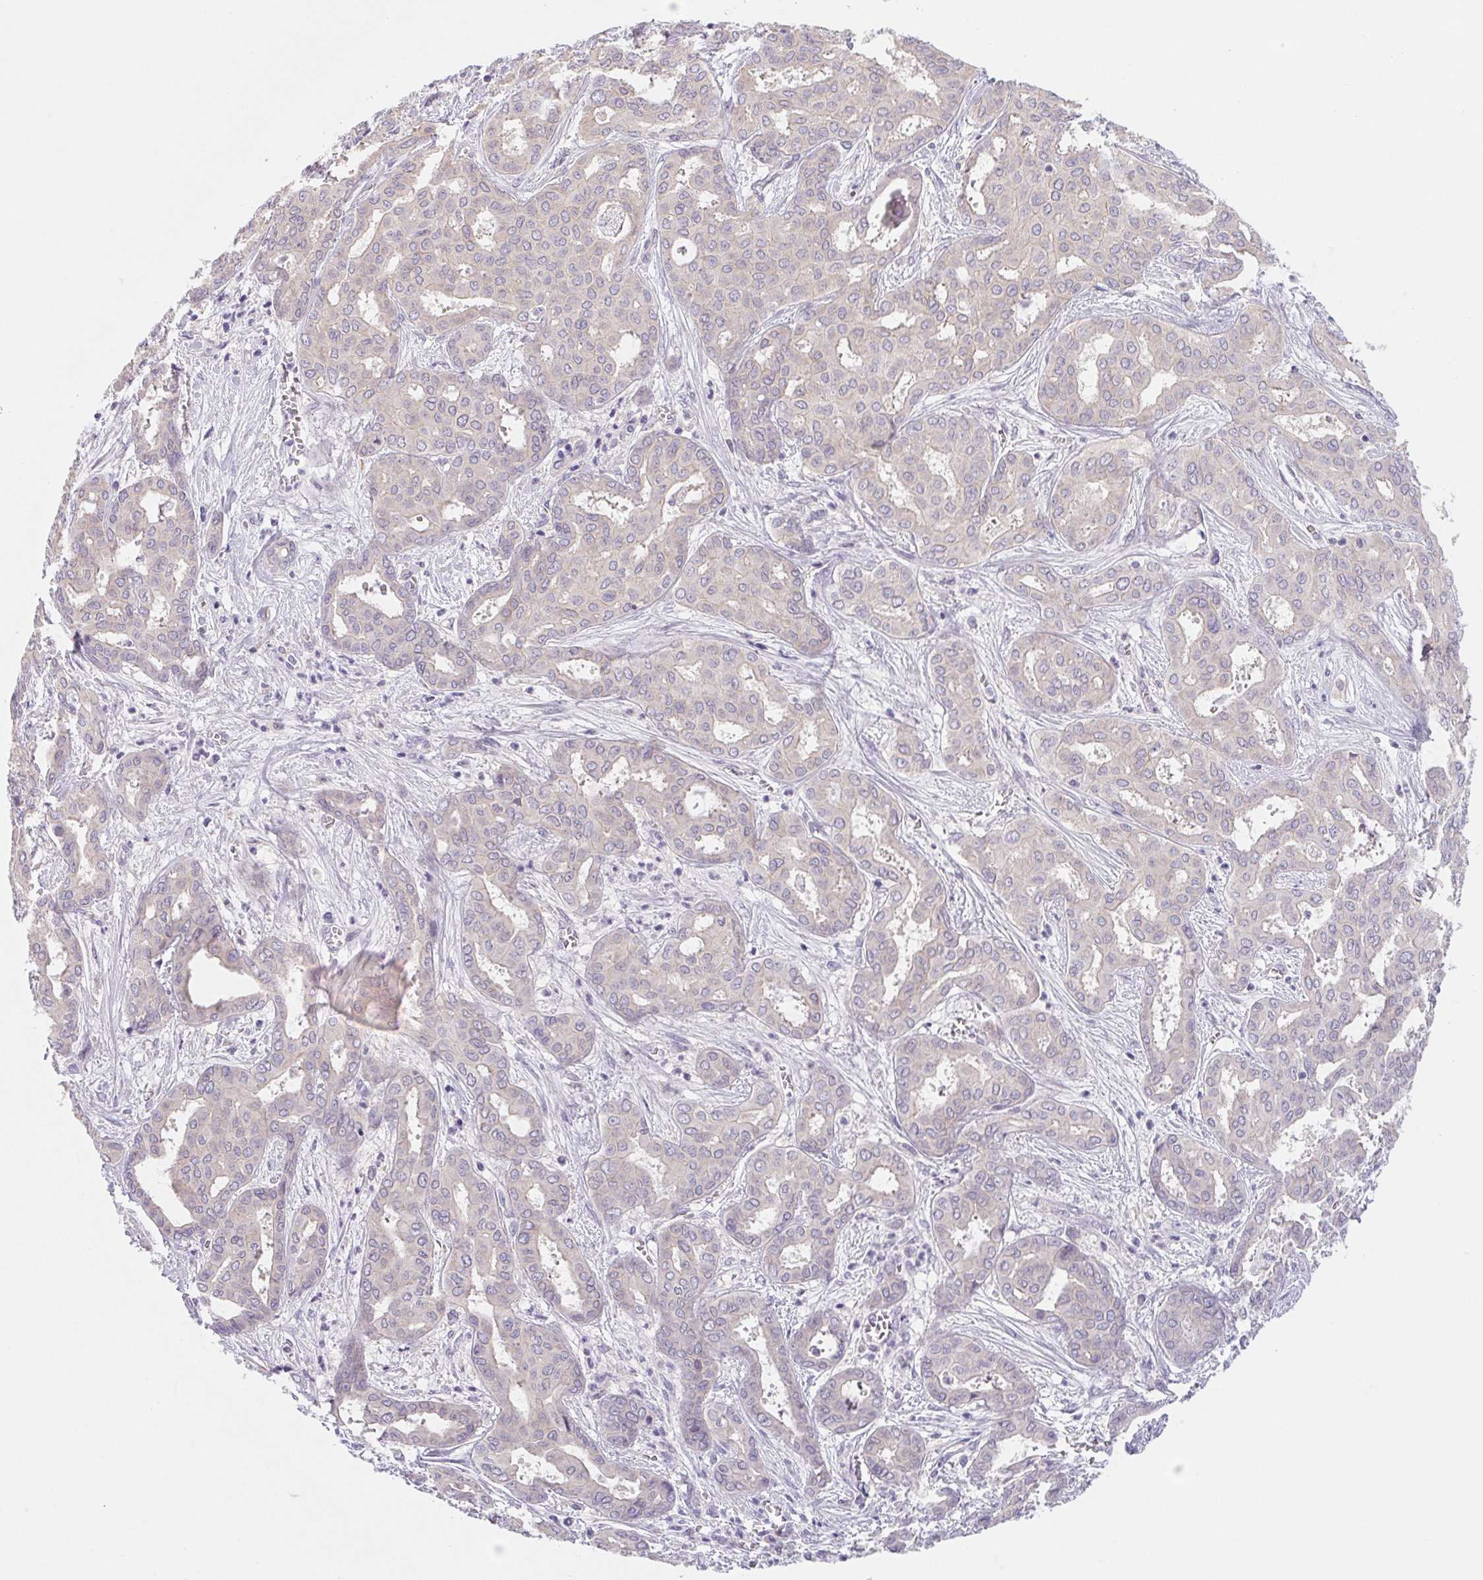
{"staining": {"intensity": "negative", "quantity": "none", "location": "none"}, "tissue": "liver cancer", "cell_type": "Tumor cells", "image_type": "cancer", "snomed": [{"axis": "morphology", "description": "Cholangiocarcinoma"}, {"axis": "topography", "description": "Liver"}], "caption": "Liver cholangiocarcinoma was stained to show a protein in brown. There is no significant expression in tumor cells.", "gene": "CTNND2", "patient": {"sex": "female", "age": 64}}